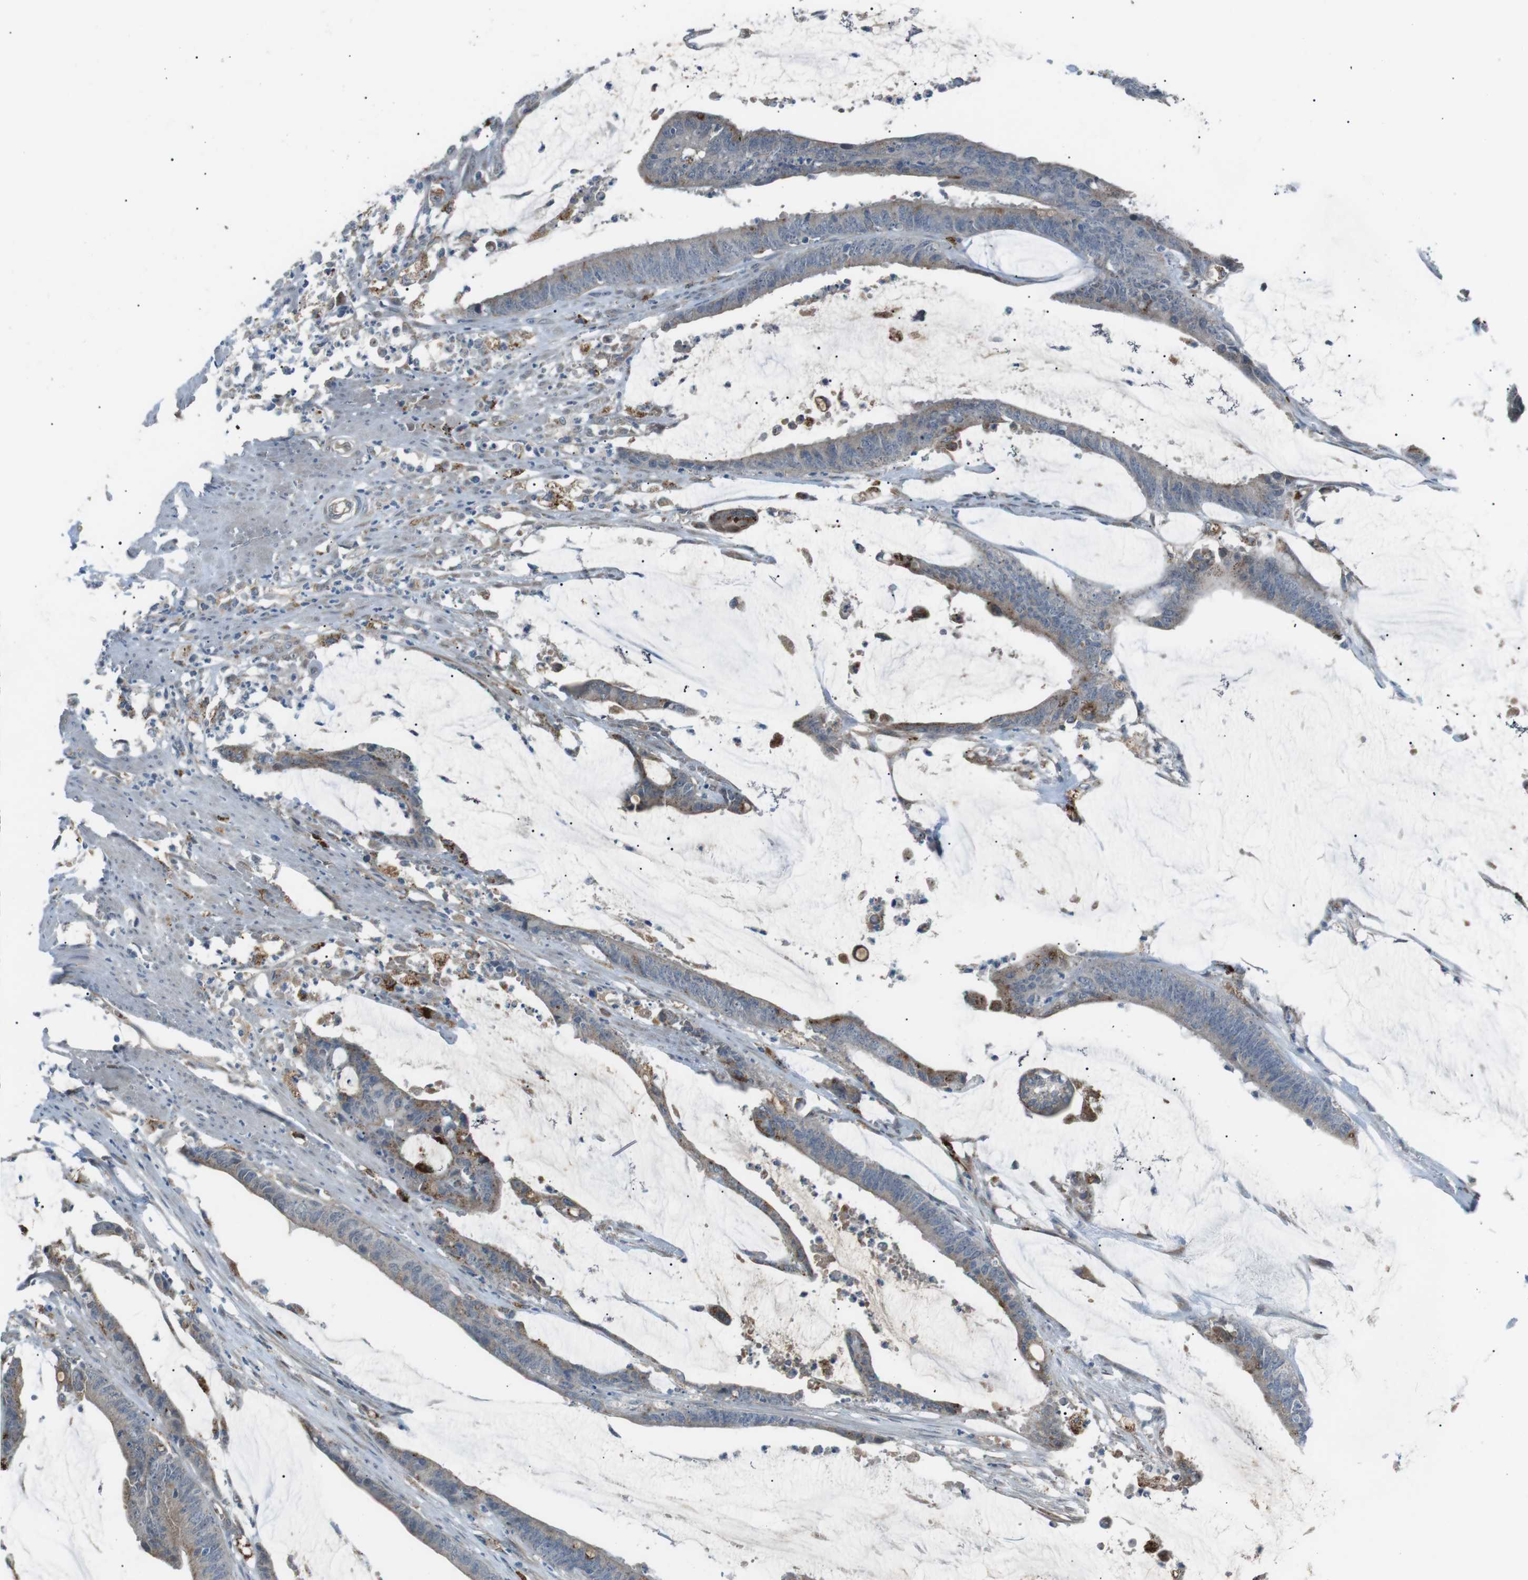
{"staining": {"intensity": "weak", "quantity": "25%-75%", "location": "cytoplasmic/membranous"}, "tissue": "colorectal cancer", "cell_type": "Tumor cells", "image_type": "cancer", "snomed": [{"axis": "morphology", "description": "Adenocarcinoma, NOS"}, {"axis": "topography", "description": "Rectum"}], "caption": "The histopathology image shows staining of colorectal cancer, revealing weak cytoplasmic/membranous protein staining (brown color) within tumor cells. (Stains: DAB in brown, nuclei in blue, Microscopy: brightfield microscopy at high magnification).", "gene": "B4GALNT2", "patient": {"sex": "female", "age": 66}}